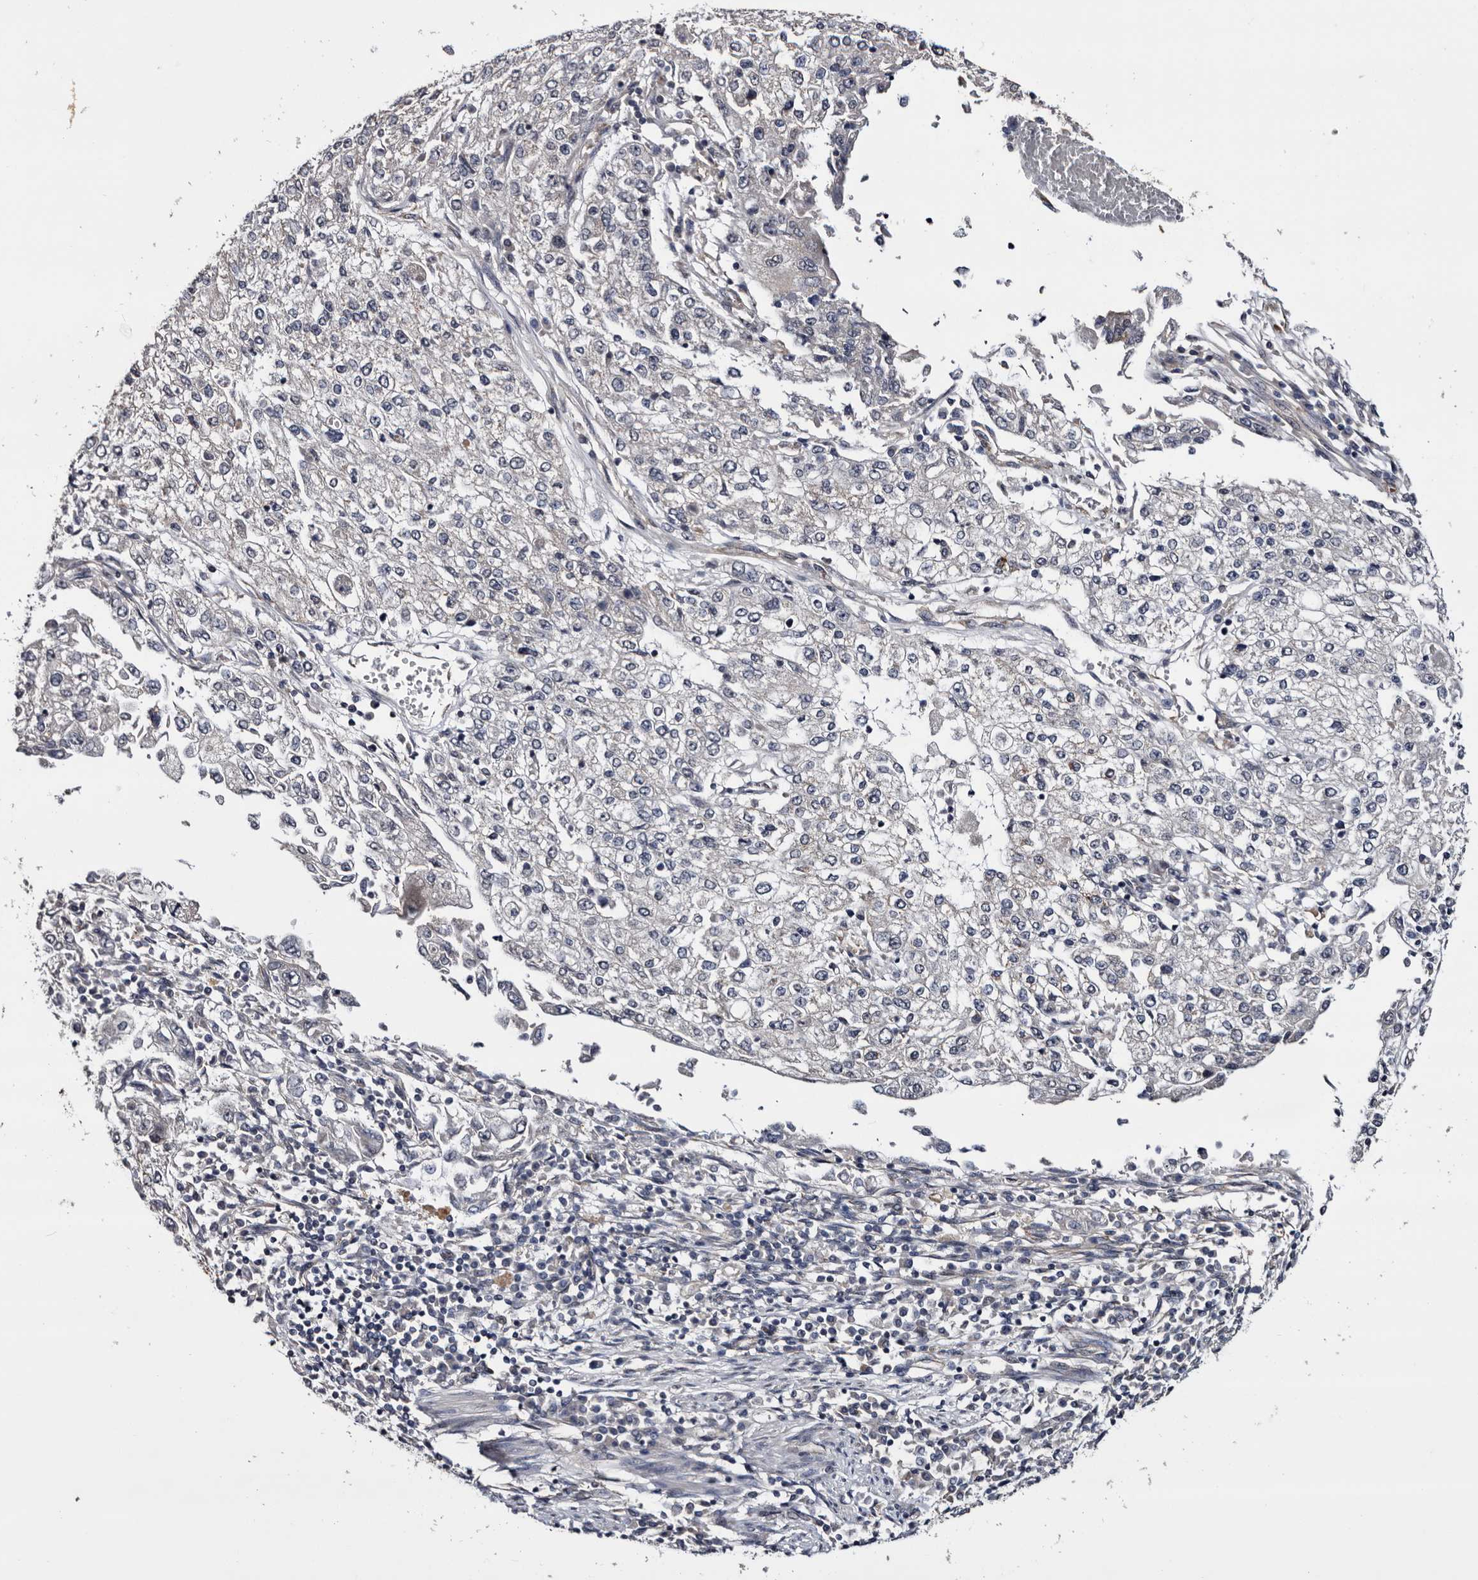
{"staining": {"intensity": "negative", "quantity": "none", "location": "none"}, "tissue": "endometrial cancer", "cell_type": "Tumor cells", "image_type": "cancer", "snomed": [{"axis": "morphology", "description": "Adenocarcinoma, NOS"}, {"axis": "topography", "description": "Endometrium"}], "caption": "Immunohistochemical staining of human endometrial adenocarcinoma reveals no significant expression in tumor cells.", "gene": "ARMCX2", "patient": {"sex": "female", "age": 49}}